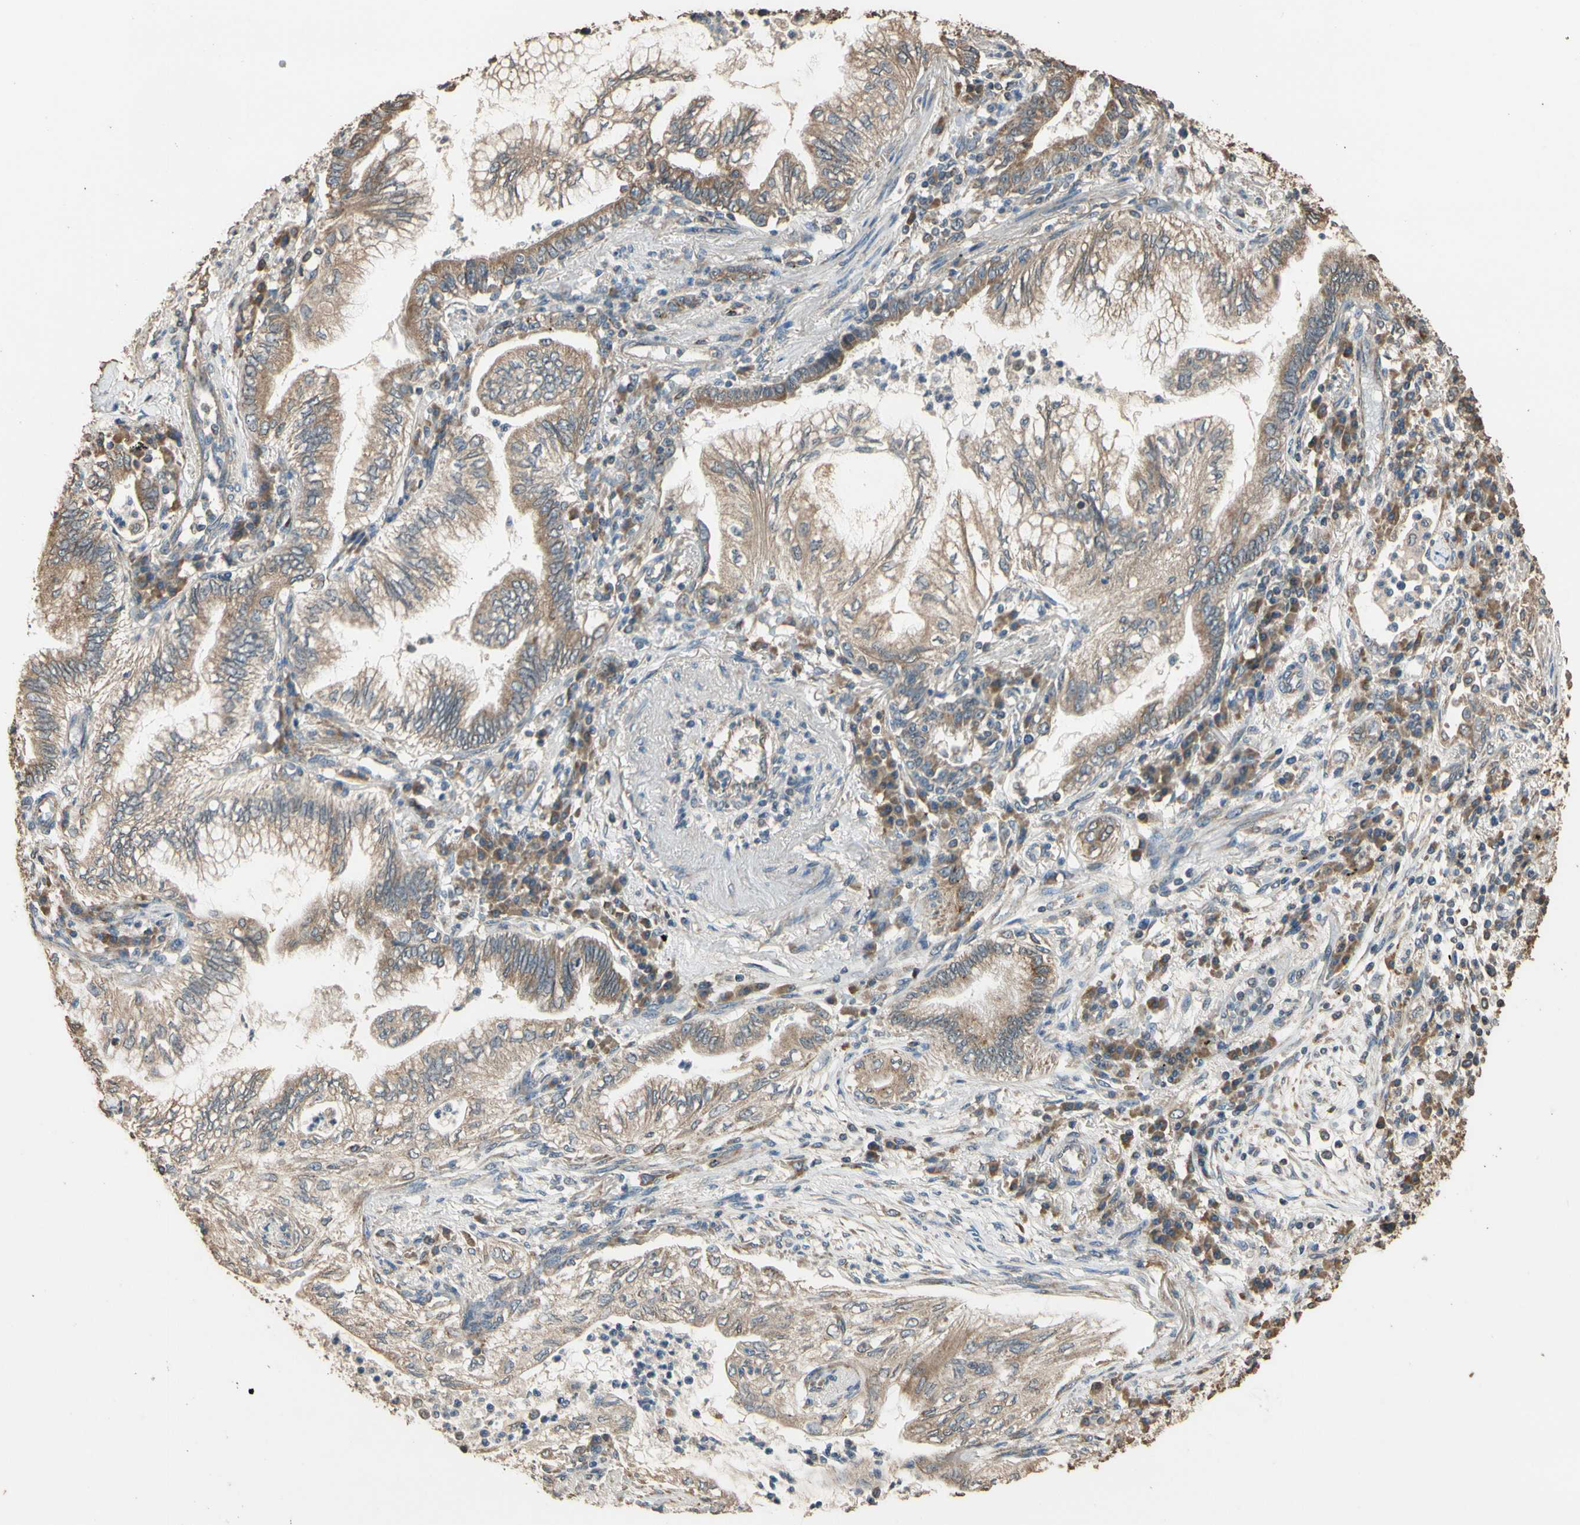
{"staining": {"intensity": "moderate", "quantity": ">75%", "location": "cytoplasmic/membranous"}, "tissue": "lung cancer", "cell_type": "Tumor cells", "image_type": "cancer", "snomed": [{"axis": "morphology", "description": "Normal tissue, NOS"}, {"axis": "morphology", "description": "Adenocarcinoma, NOS"}, {"axis": "topography", "description": "Bronchus"}, {"axis": "topography", "description": "Lung"}], "caption": "Moderate cytoplasmic/membranous staining for a protein is identified in approximately >75% of tumor cells of lung cancer using IHC.", "gene": "STX18", "patient": {"sex": "female", "age": 70}}